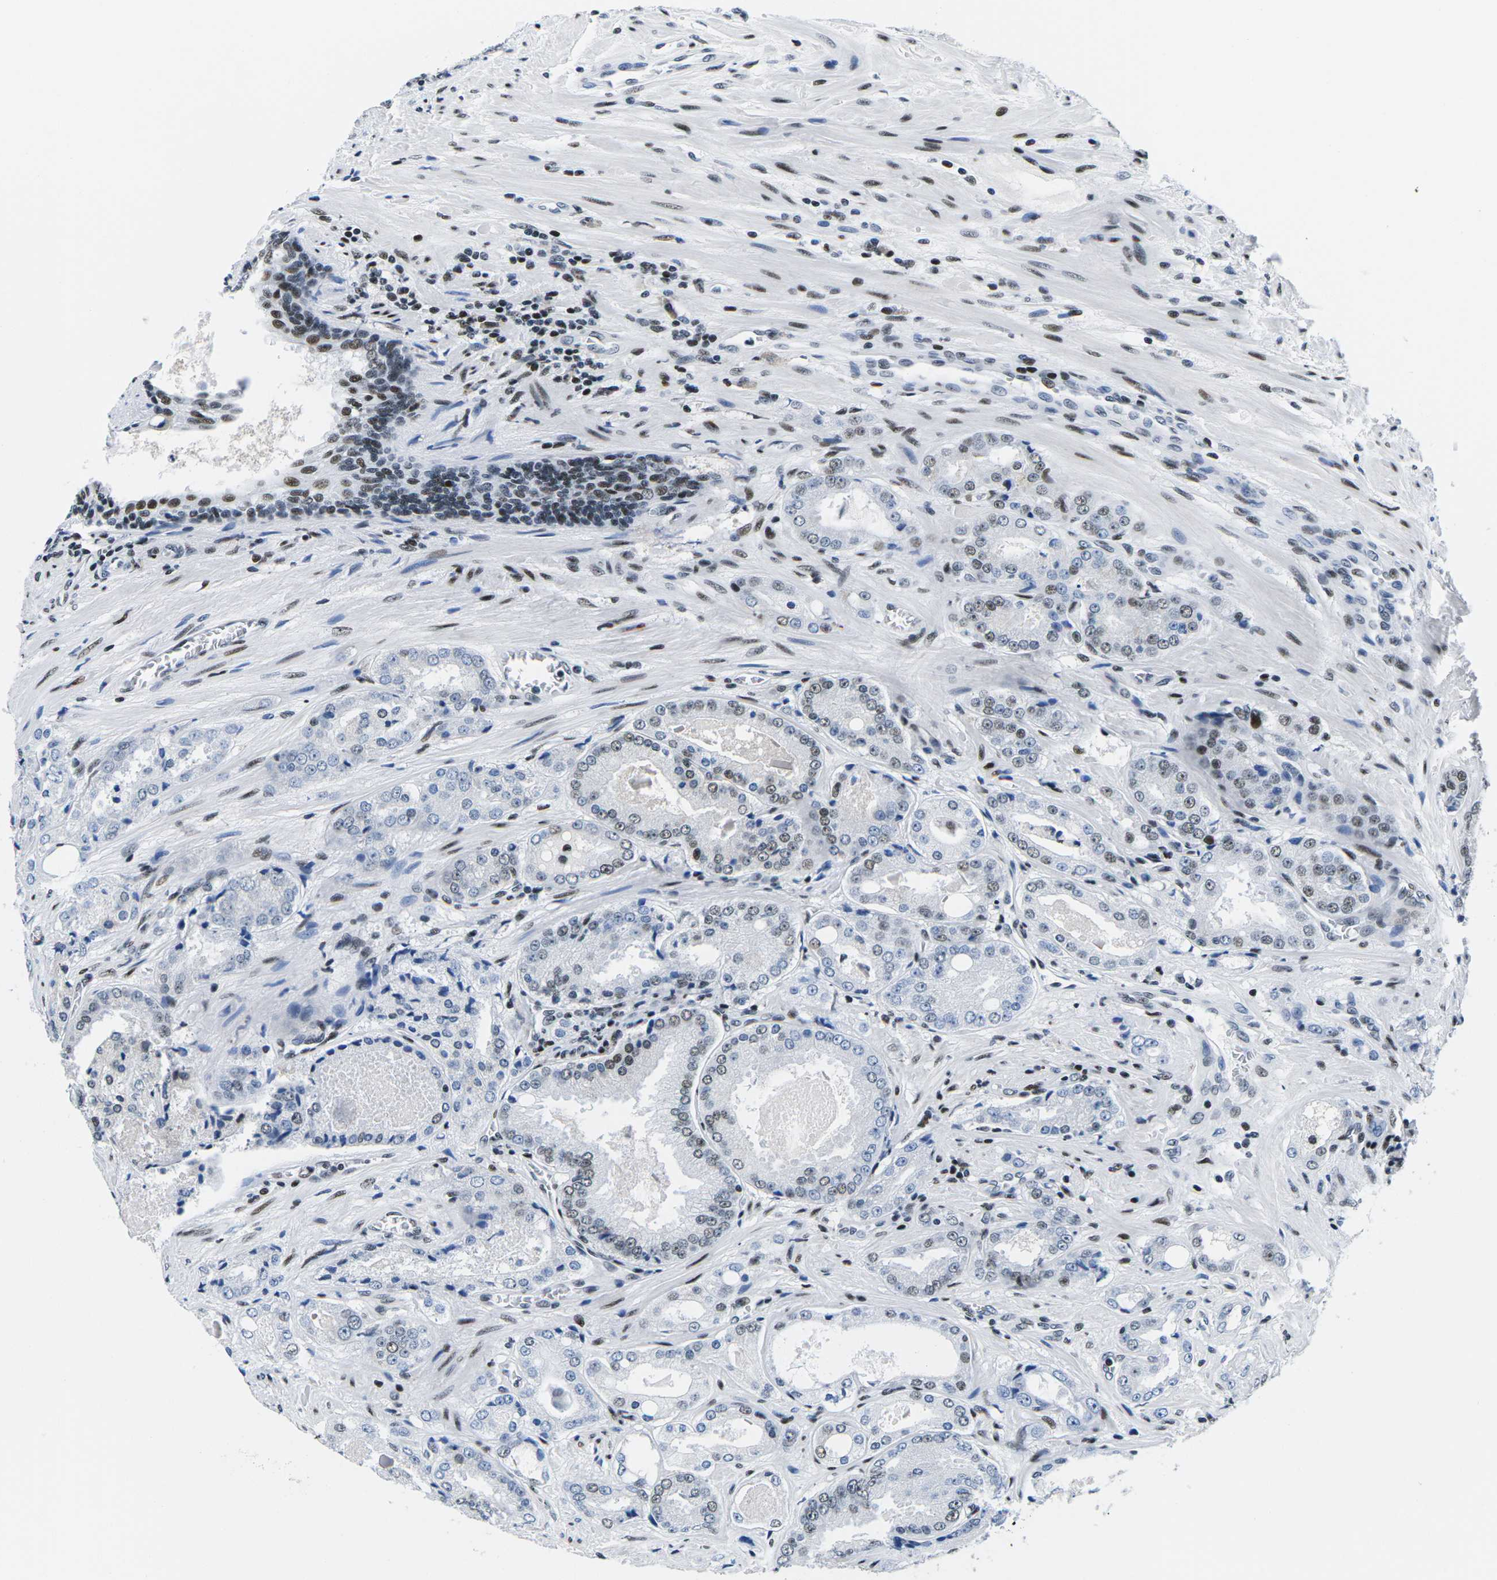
{"staining": {"intensity": "weak", "quantity": "<25%", "location": "nuclear"}, "tissue": "prostate cancer", "cell_type": "Tumor cells", "image_type": "cancer", "snomed": [{"axis": "morphology", "description": "Adenocarcinoma, High grade"}, {"axis": "topography", "description": "Prostate"}], "caption": "DAB immunohistochemical staining of human high-grade adenocarcinoma (prostate) shows no significant positivity in tumor cells.", "gene": "ATF1", "patient": {"sex": "male", "age": 65}}